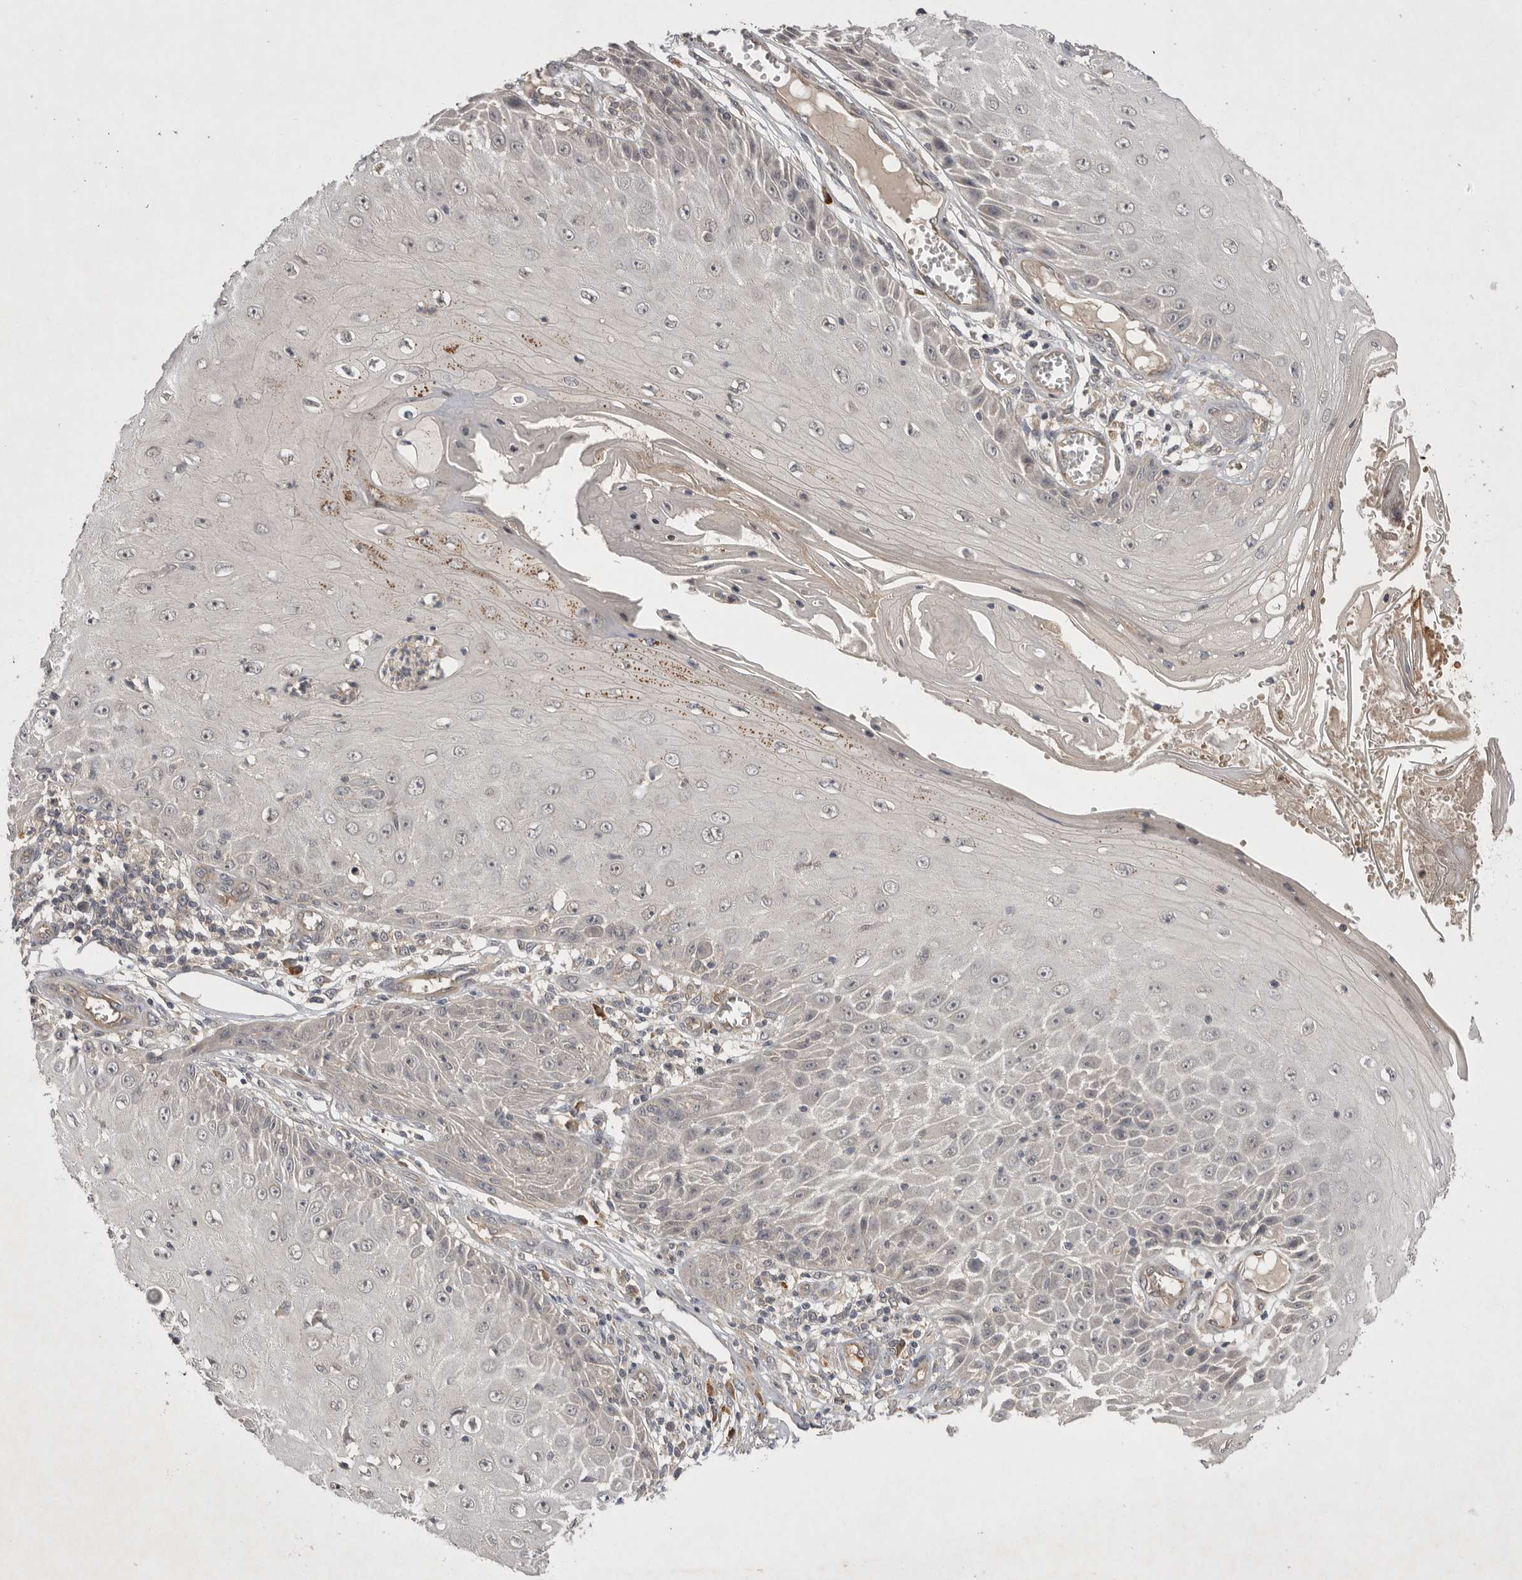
{"staining": {"intensity": "negative", "quantity": "none", "location": "none"}, "tissue": "skin cancer", "cell_type": "Tumor cells", "image_type": "cancer", "snomed": [{"axis": "morphology", "description": "Squamous cell carcinoma, NOS"}, {"axis": "topography", "description": "Skin"}], "caption": "Micrograph shows no protein staining in tumor cells of squamous cell carcinoma (skin) tissue. The staining is performed using DAB brown chromogen with nuclei counter-stained in using hematoxylin.", "gene": "NRCAM", "patient": {"sex": "female", "age": 73}}